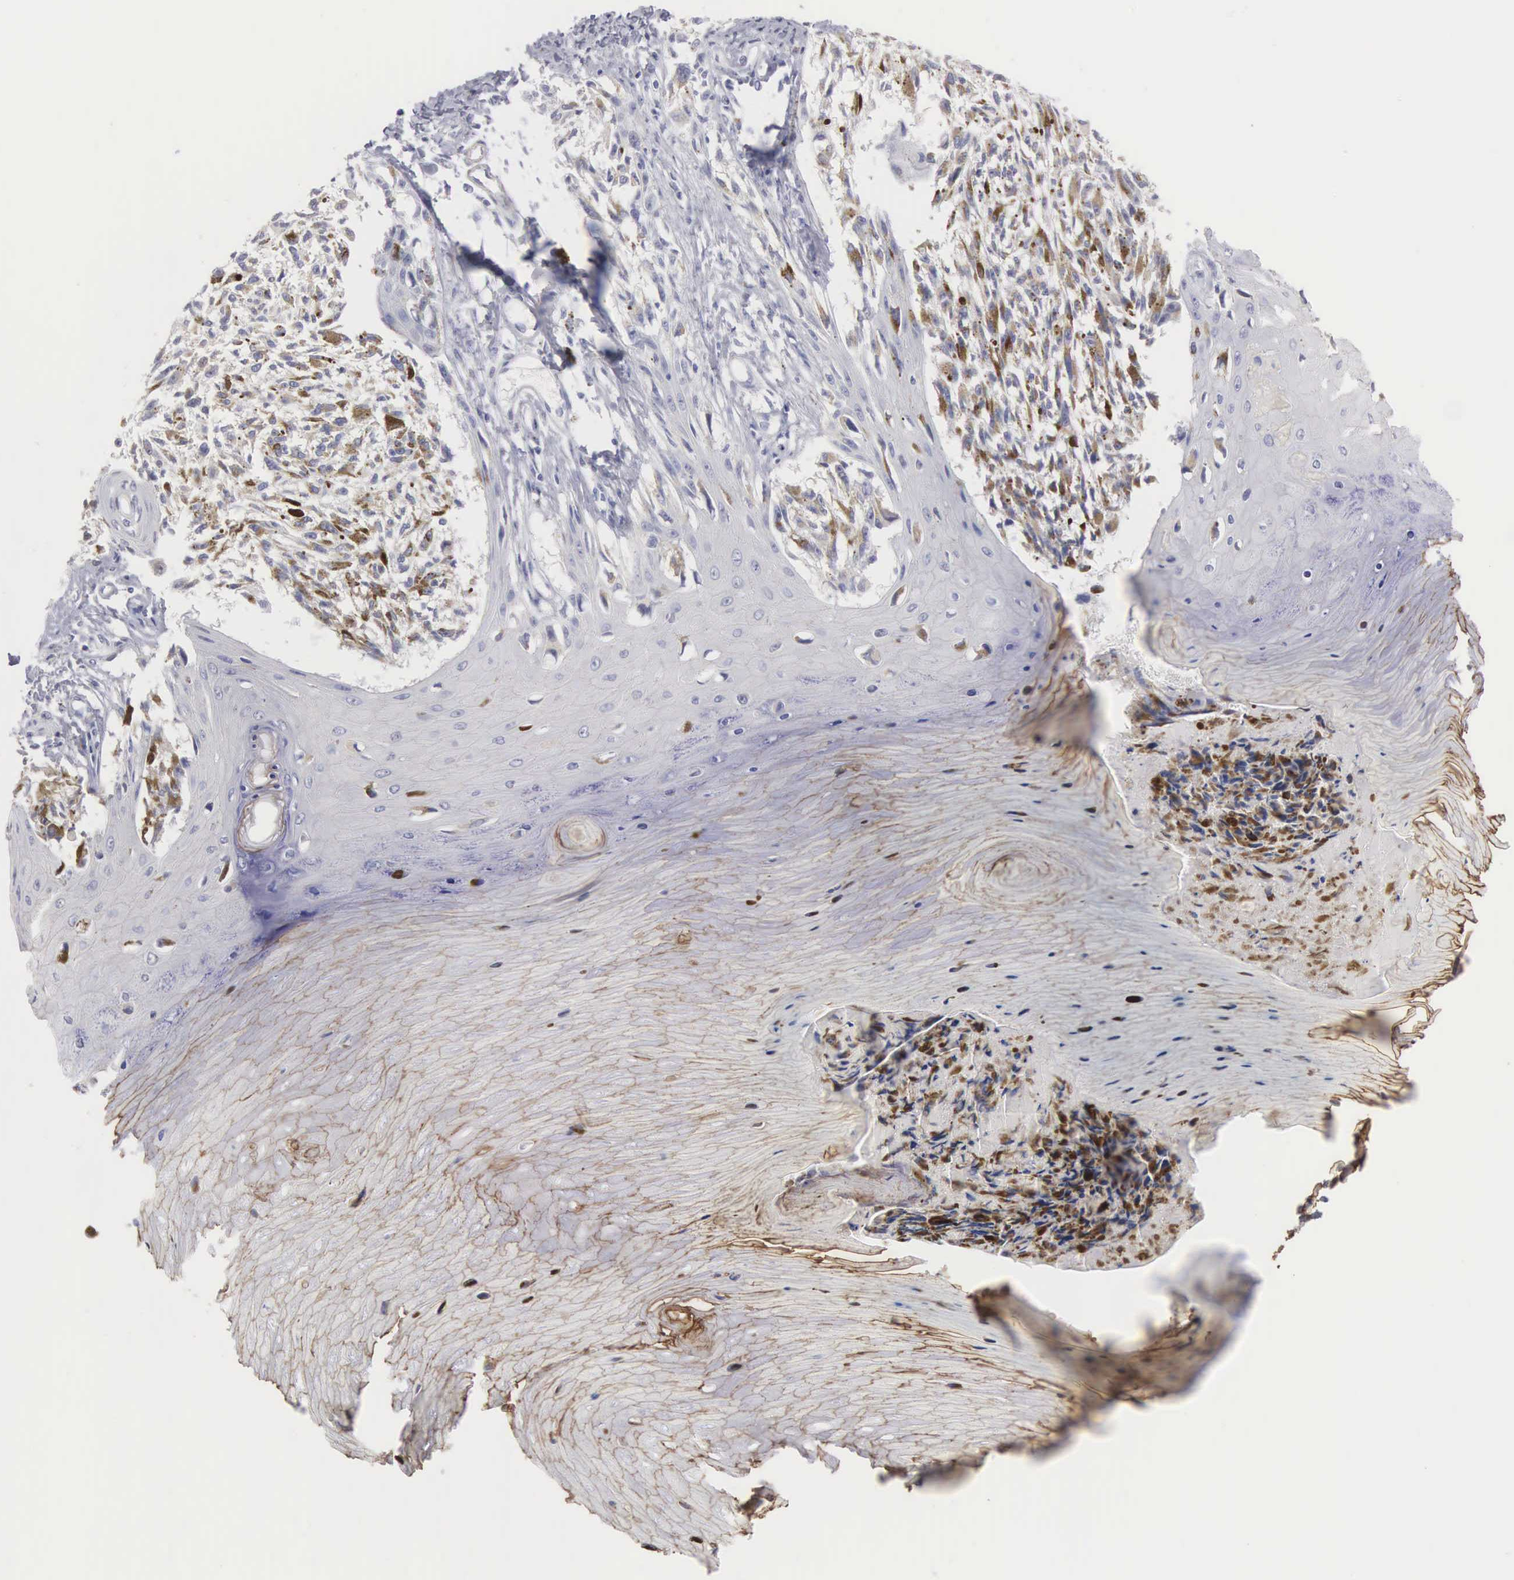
{"staining": {"intensity": "weak", "quantity": "25%-75%", "location": "cytoplasmic/membranous"}, "tissue": "melanoma", "cell_type": "Tumor cells", "image_type": "cancer", "snomed": [{"axis": "morphology", "description": "Malignant melanoma, NOS"}, {"axis": "topography", "description": "Skin"}], "caption": "There is low levels of weak cytoplasmic/membranous positivity in tumor cells of malignant melanoma, as demonstrated by immunohistochemical staining (brown color).", "gene": "ELFN2", "patient": {"sex": "female", "age": 82}}